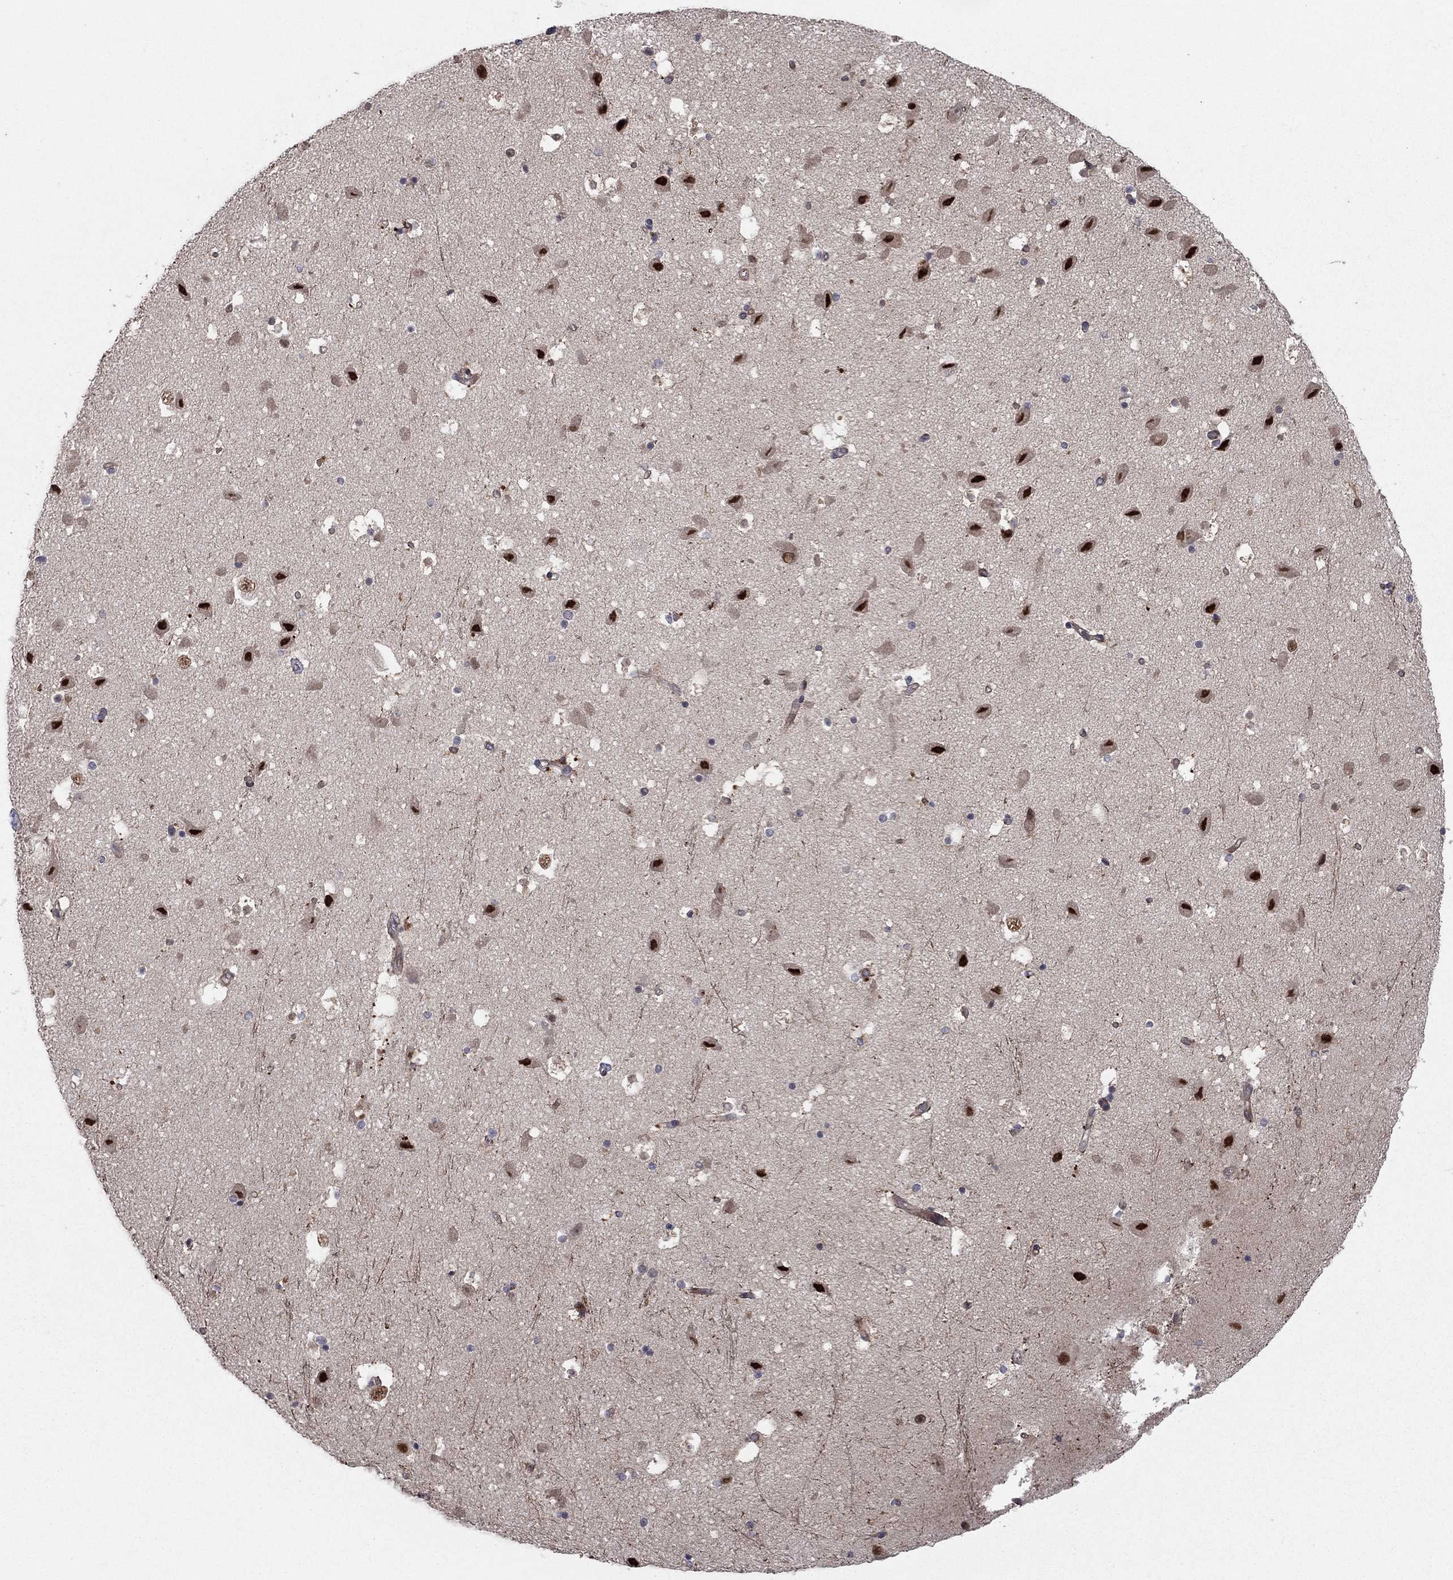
{"staining": {"intensity": "strong", "quantity": "<25%", "location": "nuclear"}, "tissue": "hippocampus", "cell_type": "Glial cells", "image_type": "normal", "snomed": [{"axis": "morphology", "description": "Normal tissue, NOS"}, {"axis": "topography", "description": "Hippocampus"}], "caption": "This is a micrograph of immunohistochemistry staining of unremarkable hippocampus, which shows strong staining in the nuclear of glial cells.", "gene": "BCL11A", "patient": {"sex": "male", "age": 51}}